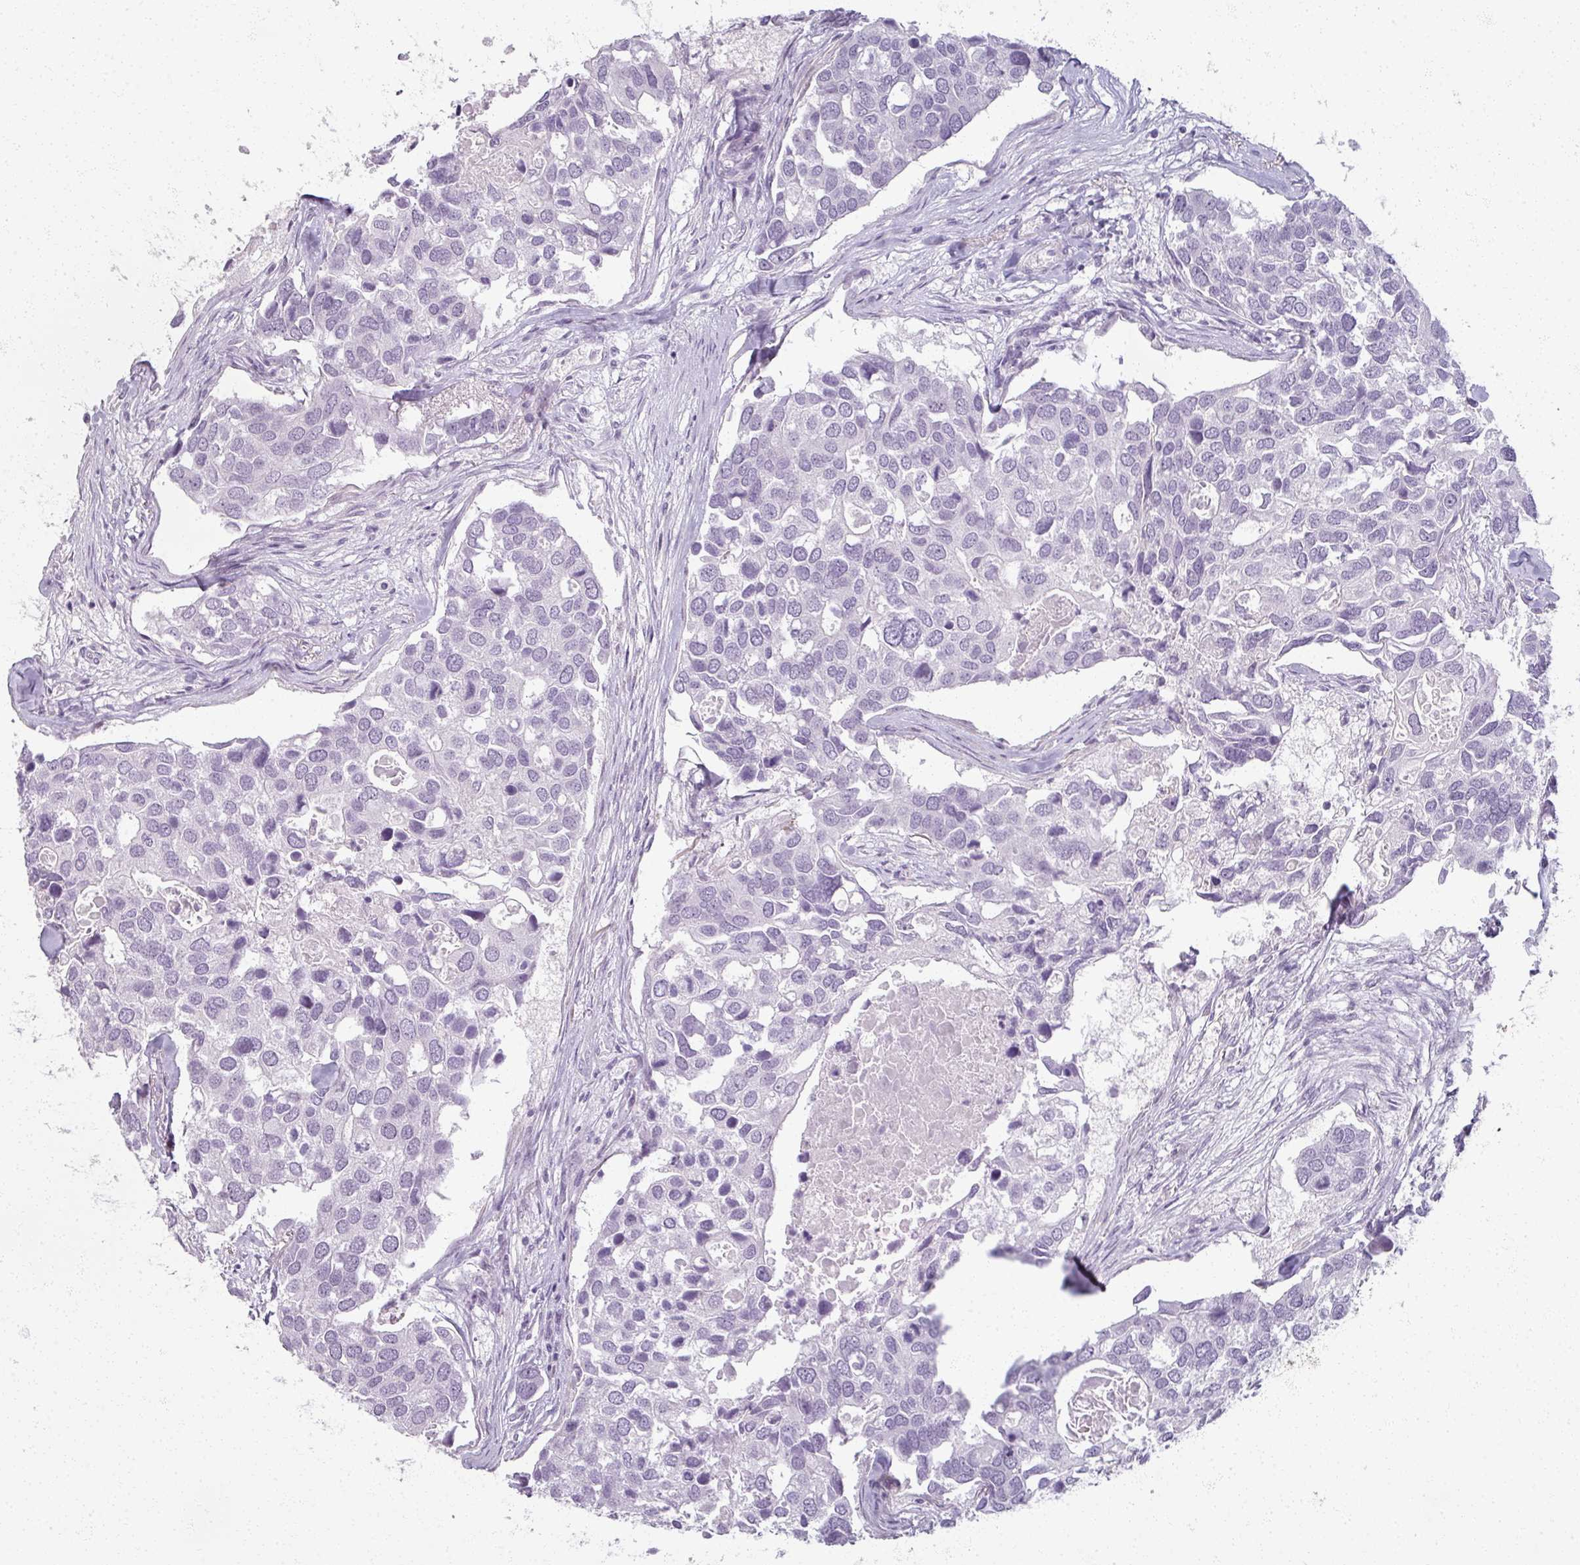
{"staining": {"intensity": "negative", "quantity": "none", "location": "none"}, "tissue": "breast cancer", "cell_type": "Tumor cells", "image_type": "cancer", "snomed": [{"axis": "morphology", "description": "Duct carcinoma"}, {"axis": "topography", "description": "Breast"}], "caption": "Tumor cells are negative for protein expression in human breast intraductal carcinoma.", "gene": "RFPL2", "patient": {"sex": "female", "age": 83}}